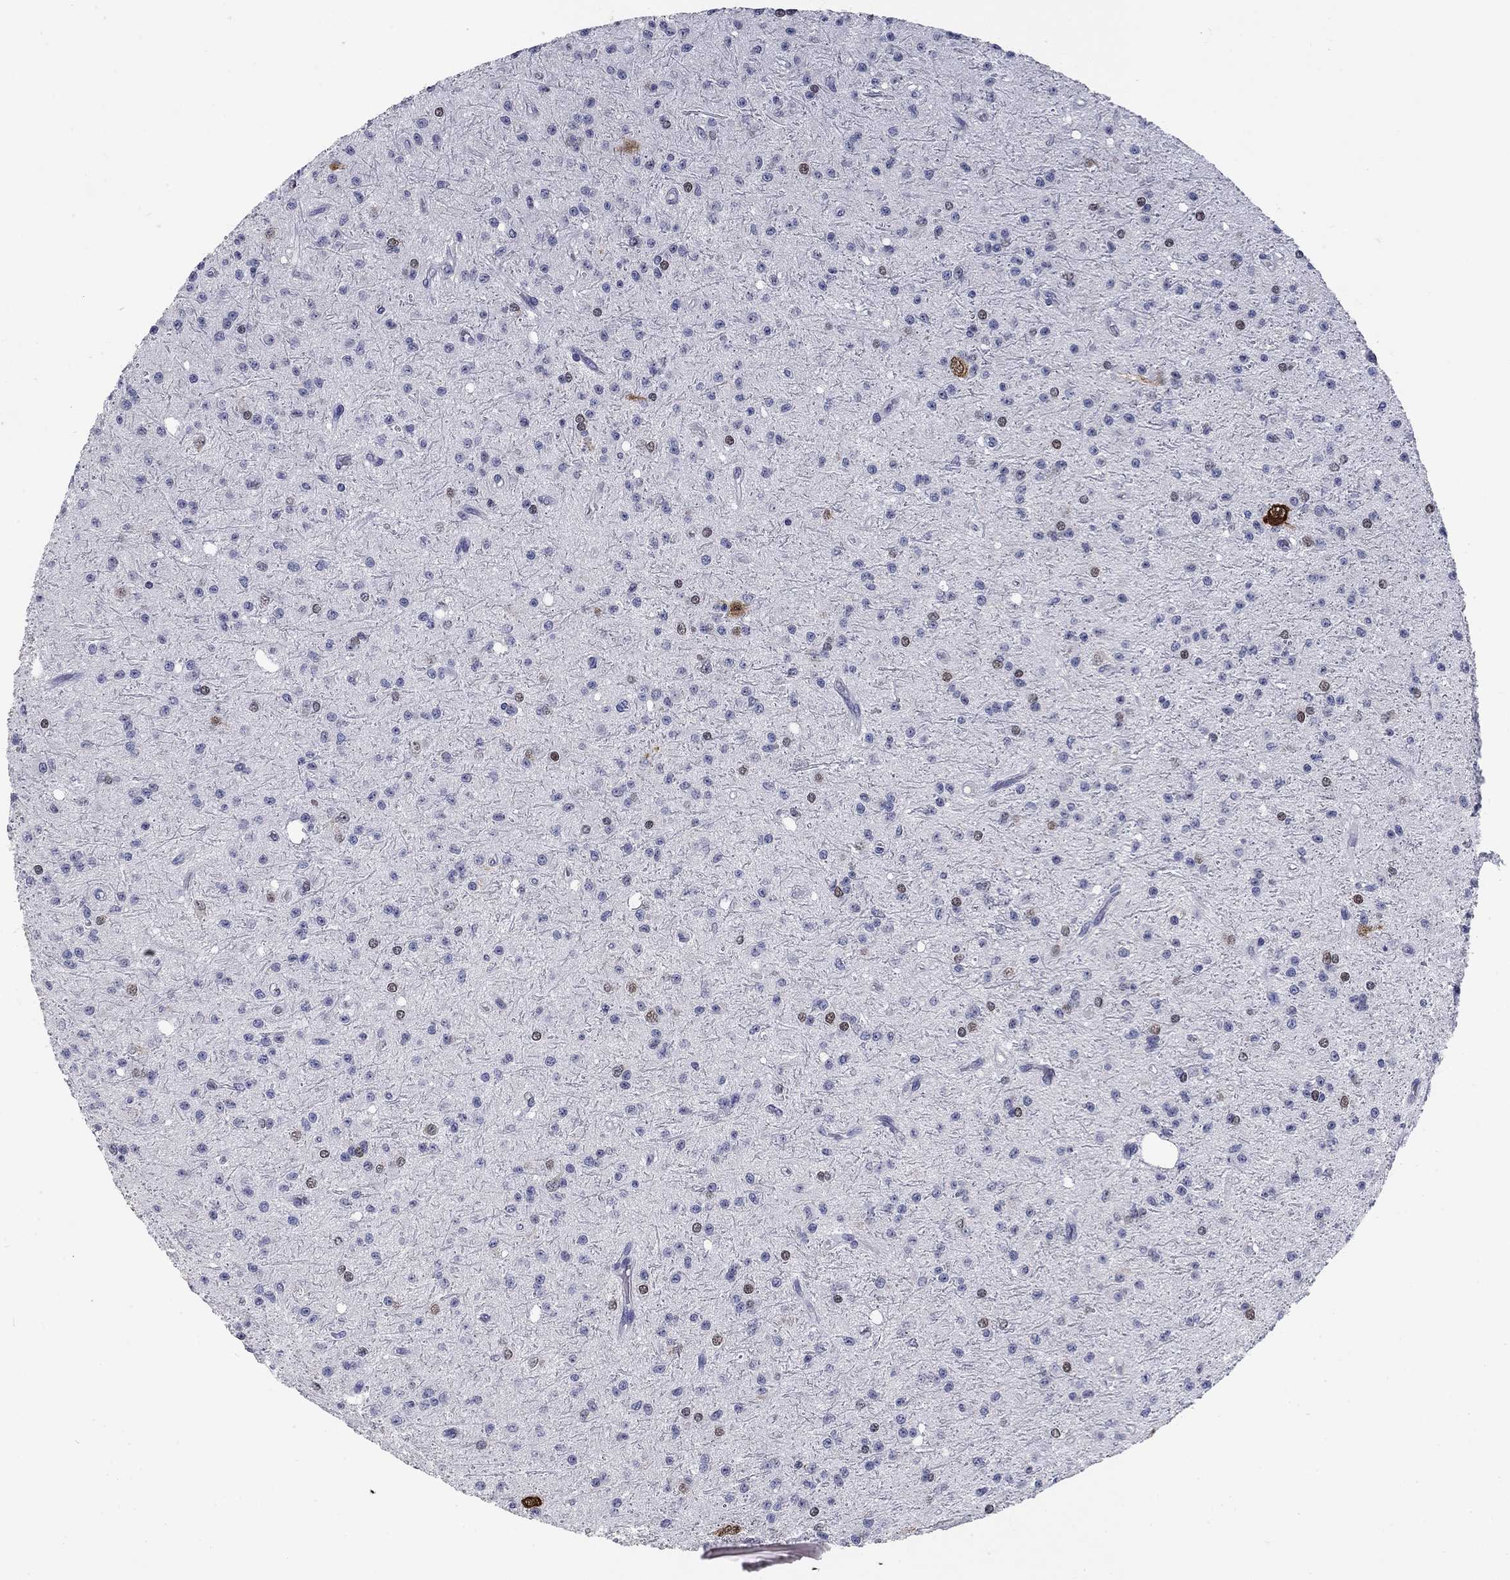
{"staining": {"intensity": "weak", "quantity": "<25%", "location": "nuclear"}, "tissue": "glioma", "cell_type": "Tumor cells", "image_type": "cancer", "snomed": [{"axis": "morphology", "description": "Glioma, malignant, Low grade"}, {"axis": "topography", "description": "Brain"}], "caption": "Micrograph shows no significant protein expression in tumor cells of glioma. Brightfield microscopy of IHC stained with DAB (3,3'-diaminobenzidine) (brown) and hematoxylin (blue), captured at high magnification.", "gene": "ELAVL4", "patient": {"sex": "male", "age": 27}}